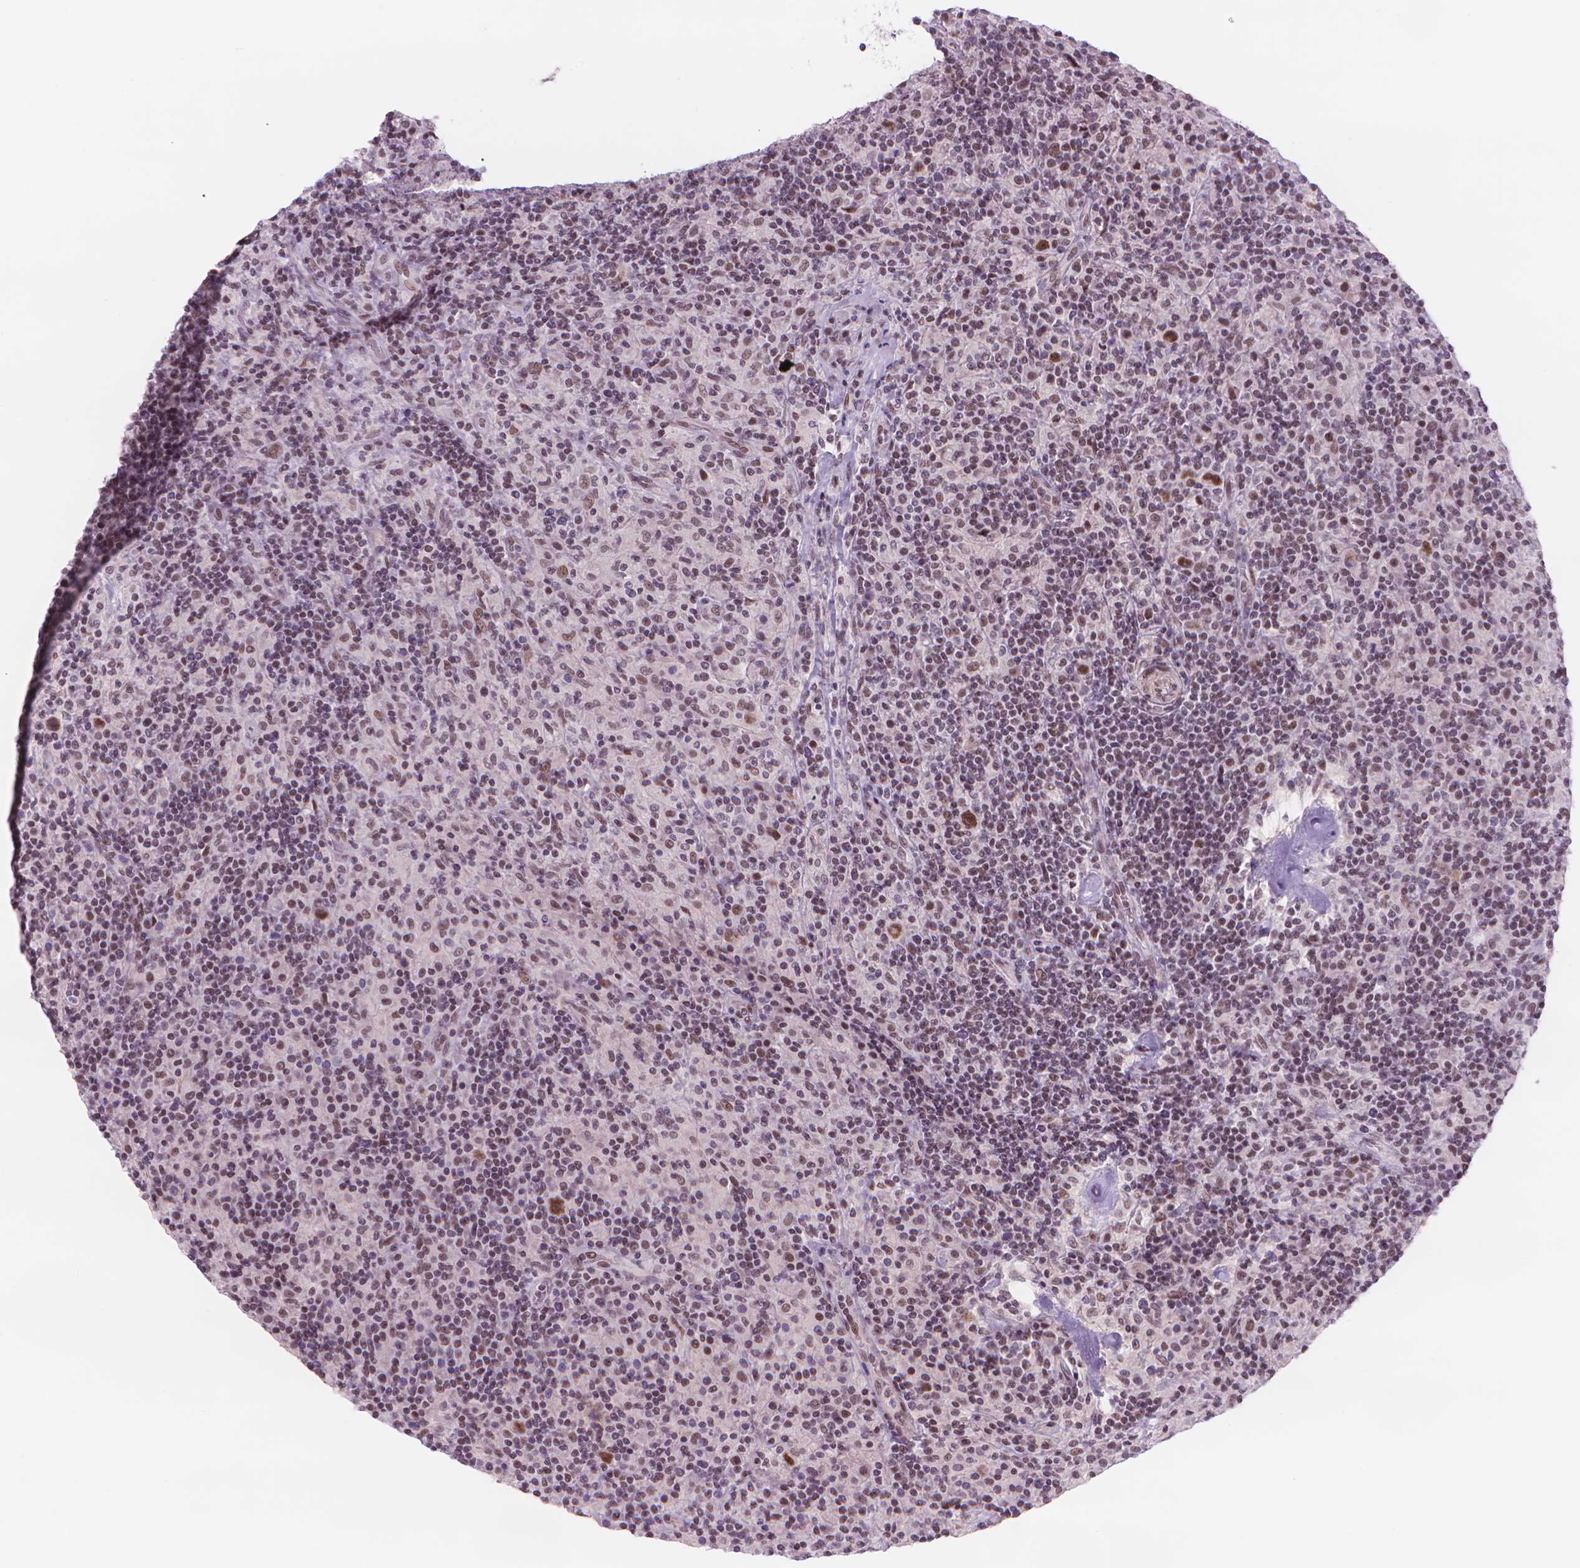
{"staining": {"intensity": "moderate", "quantity": ">75%", "location": "nuclear"}, "tissue": "lymphoma", "cell_type": "Tumor cells", "image_type": "cancer", "snomed": [{"axis": "morphology", "description": "Hodgkin's disease, NOS"}, {"axis": "topography", "description": "Lymph node"}], "caption": "Protein staining of lymphoma tissue displays moderate nuclear positivity in approximately >75% of tumor cells.", "gene": "POLR3D", "patient": {"sex": "male", "age": 70}}